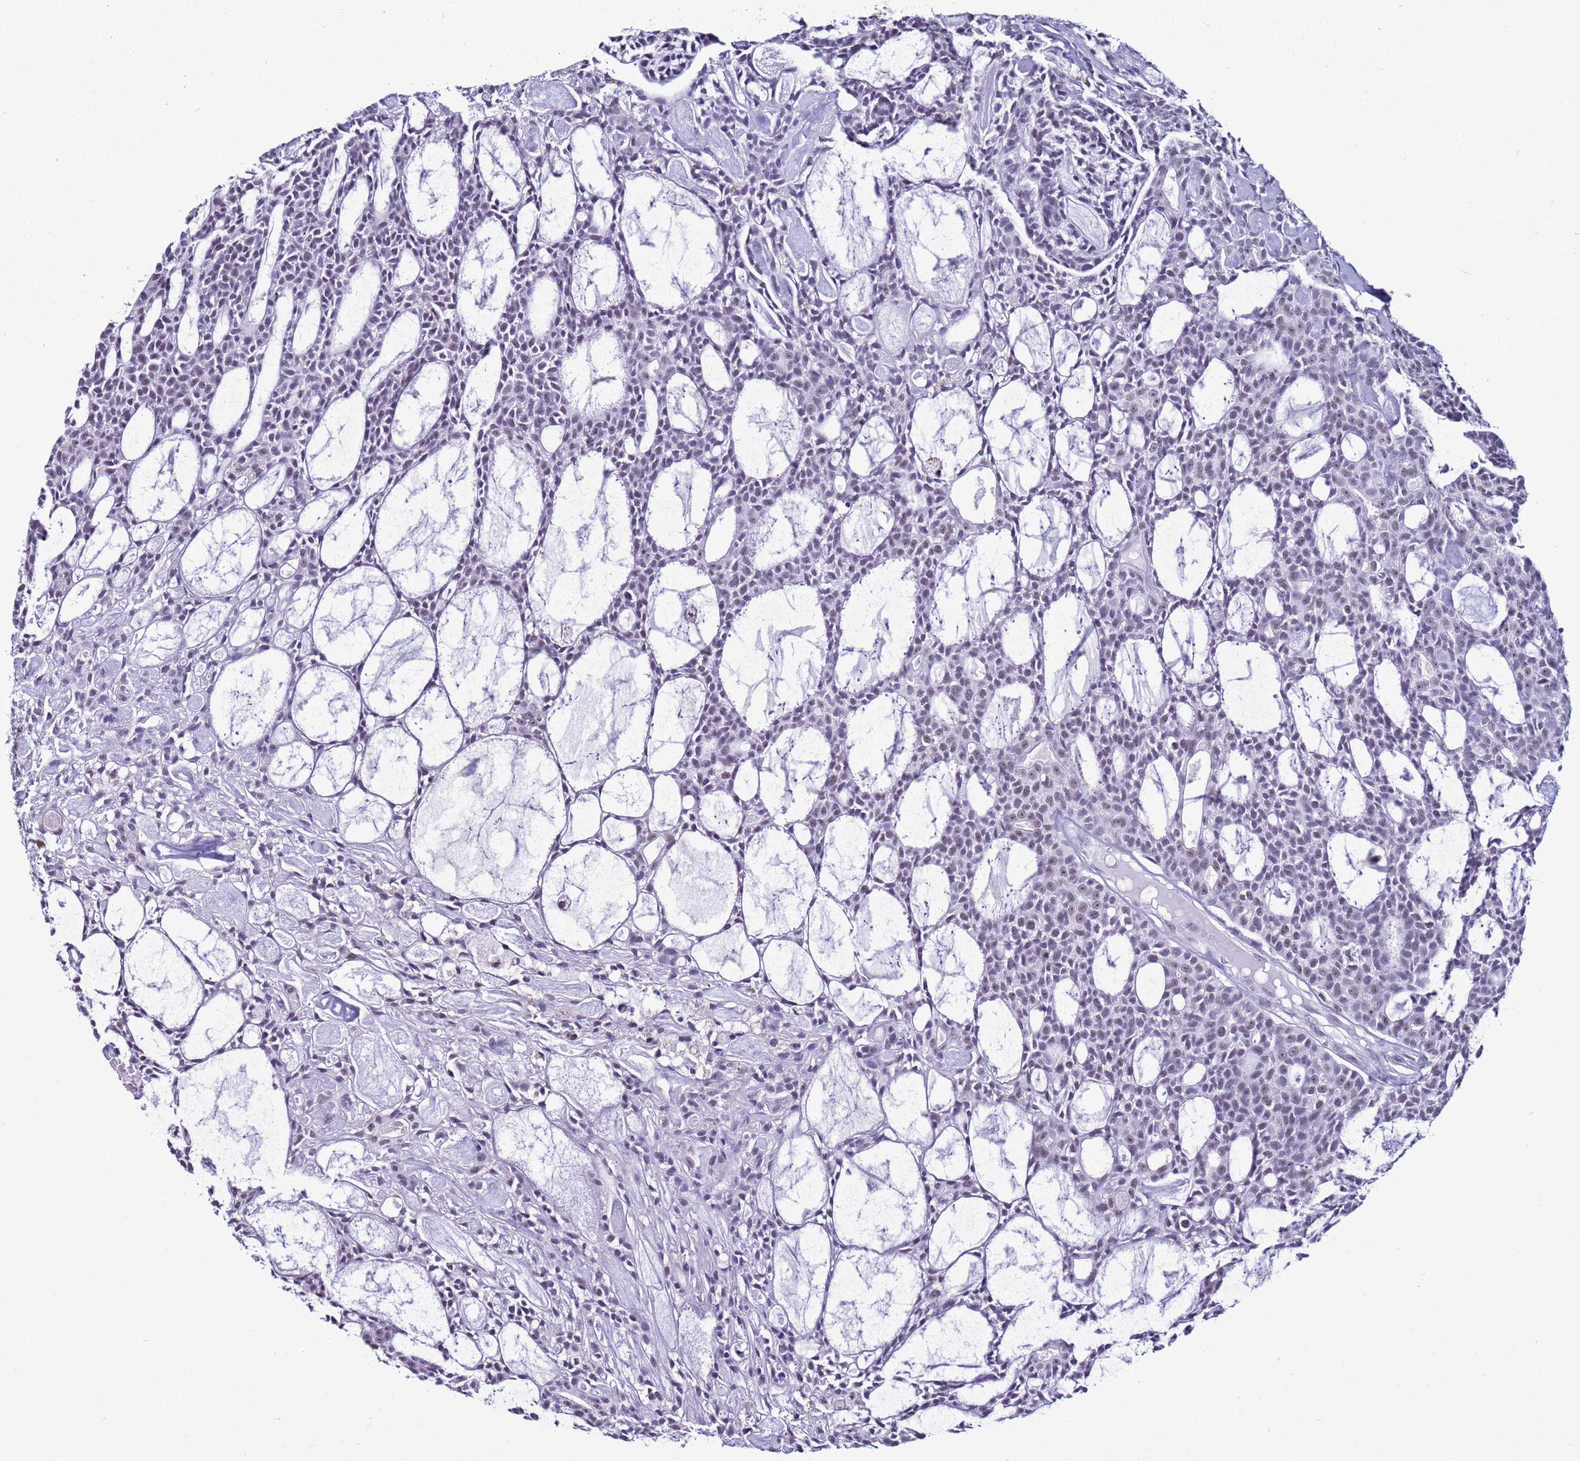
{"staining": {"intensity": "negative", "quantity": "none", "location": "none"}, "tissue": "head and neck cancer", "cell_type": "Tumor cells", "image_type": "cancer", "snomed": [{"axis": "morphology", "description": "Adenocarcinoma, NOS"}, {"axis": "topography", "description": "Salivary gland"}, {"axis": "topography", "description": "Head-Neck"}], "caption": "A high-resolution histopathology image shows immunohistochemistry staining of head and neck adenocarcinoma, which displays no significant expression in tumor cells. Nuclei are stained in blue.", "gene": "DHX15", "patient": {"sex": "male", "age": 55}}